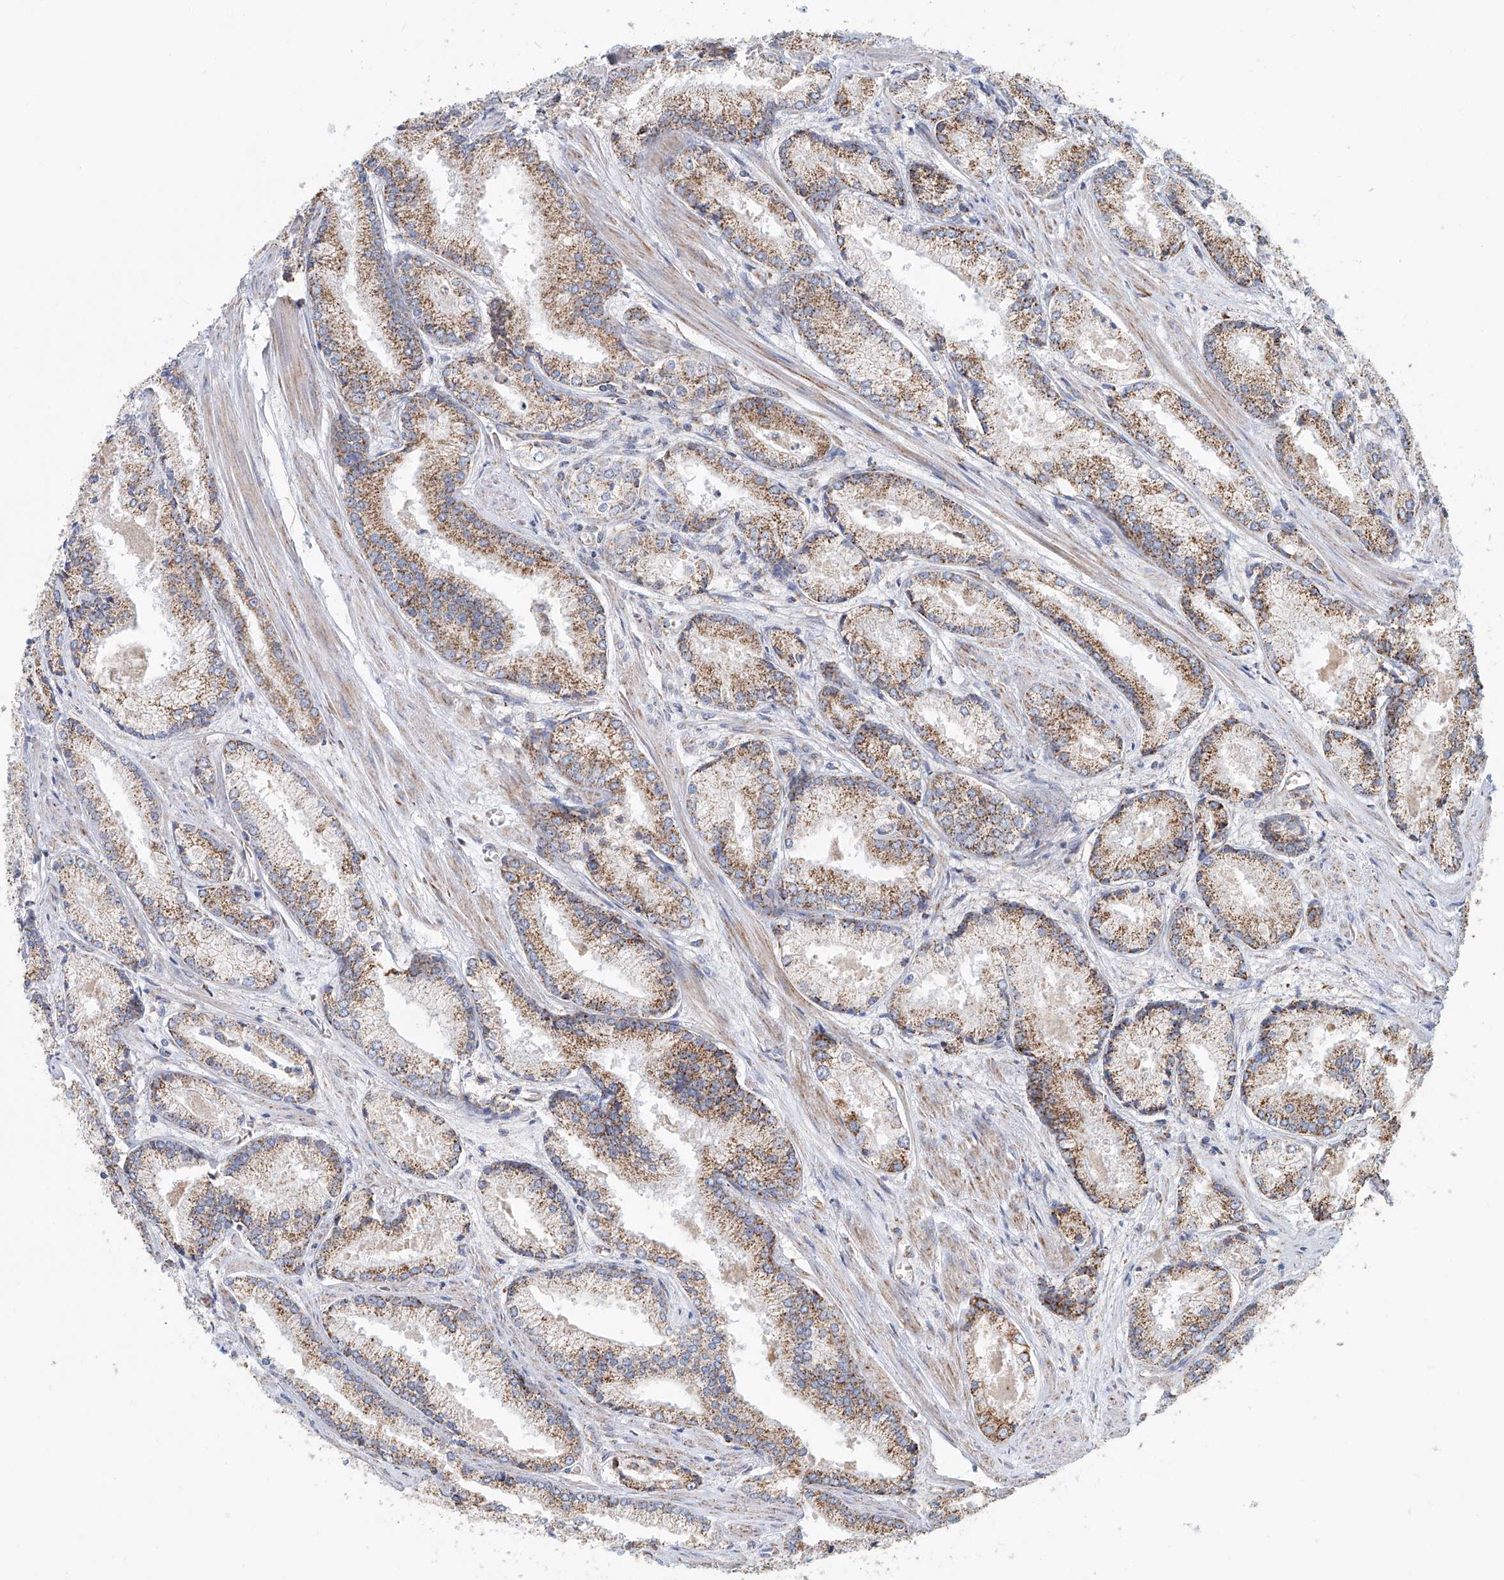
{"staining": {"intensity": "moderate", "quantity": ">75%", "location": "cytoplasmic/membranous"}, "tissue": "prostate cancer", "cell_type": "Tumor cells", "image_type": "cancer", "snomed": [{"axis": "morphology", "description": "Adenocarcinoma, Low grade"}, {"axis": "topography", "description": "Prostate"}], "caption": "Immunohistochemical staining of prostate adenocarcinoma (low-grade) displays medium levels of moderate cytoplasmic/membranous protein staining in approximately >75% of tumor cells. The staining was performed using DAB to visualize the protein expression in brown, while the nuclei were stained in blue with hematoxylin (Magnification: 20x).", "gene": "MCL1", "patient": {"sex": "male", "age": 54}}